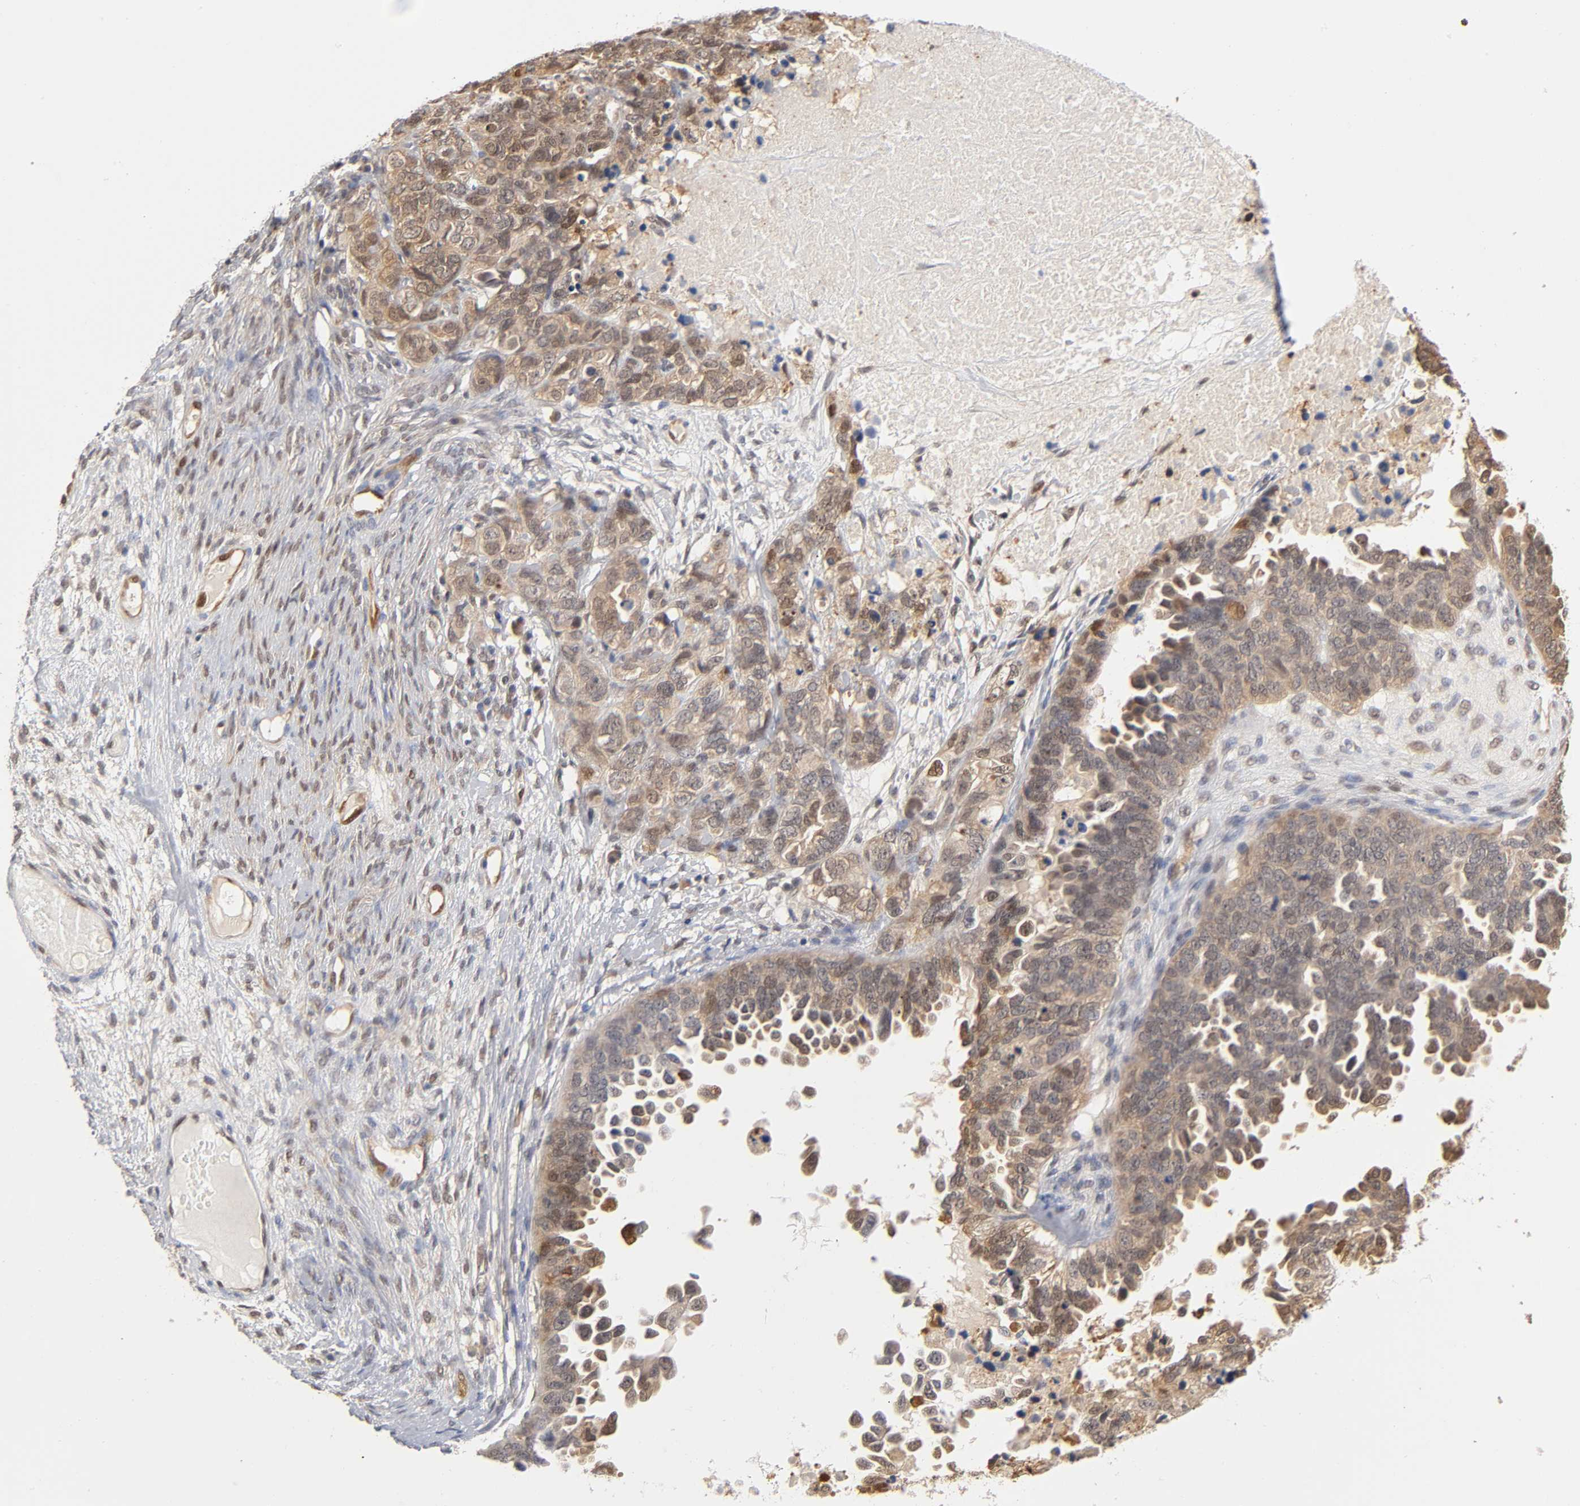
{"staining": {"intensity": "strong", "quantity": ">75%", "location": "cytoplasmic/membranous"}, "tissue": "ovarian cancer", "cell_type": "Tumor cells", "image_type": "cancer", "snomed": [{"axis": "morphology", "description": "Cystadenocarcinoma, serous, NOS"}, {"axis": "topography", "description": "Ovary"}], "caption": "Serous cystadenocarcinoma (ovarian) tissue demonstrates strong cytoplasmic/membranous staining in about >75% of tumor cells, visualized by immunohistochemistry.", "gene": "DFFB", "patient": {"sex": "female", "age": 82}}